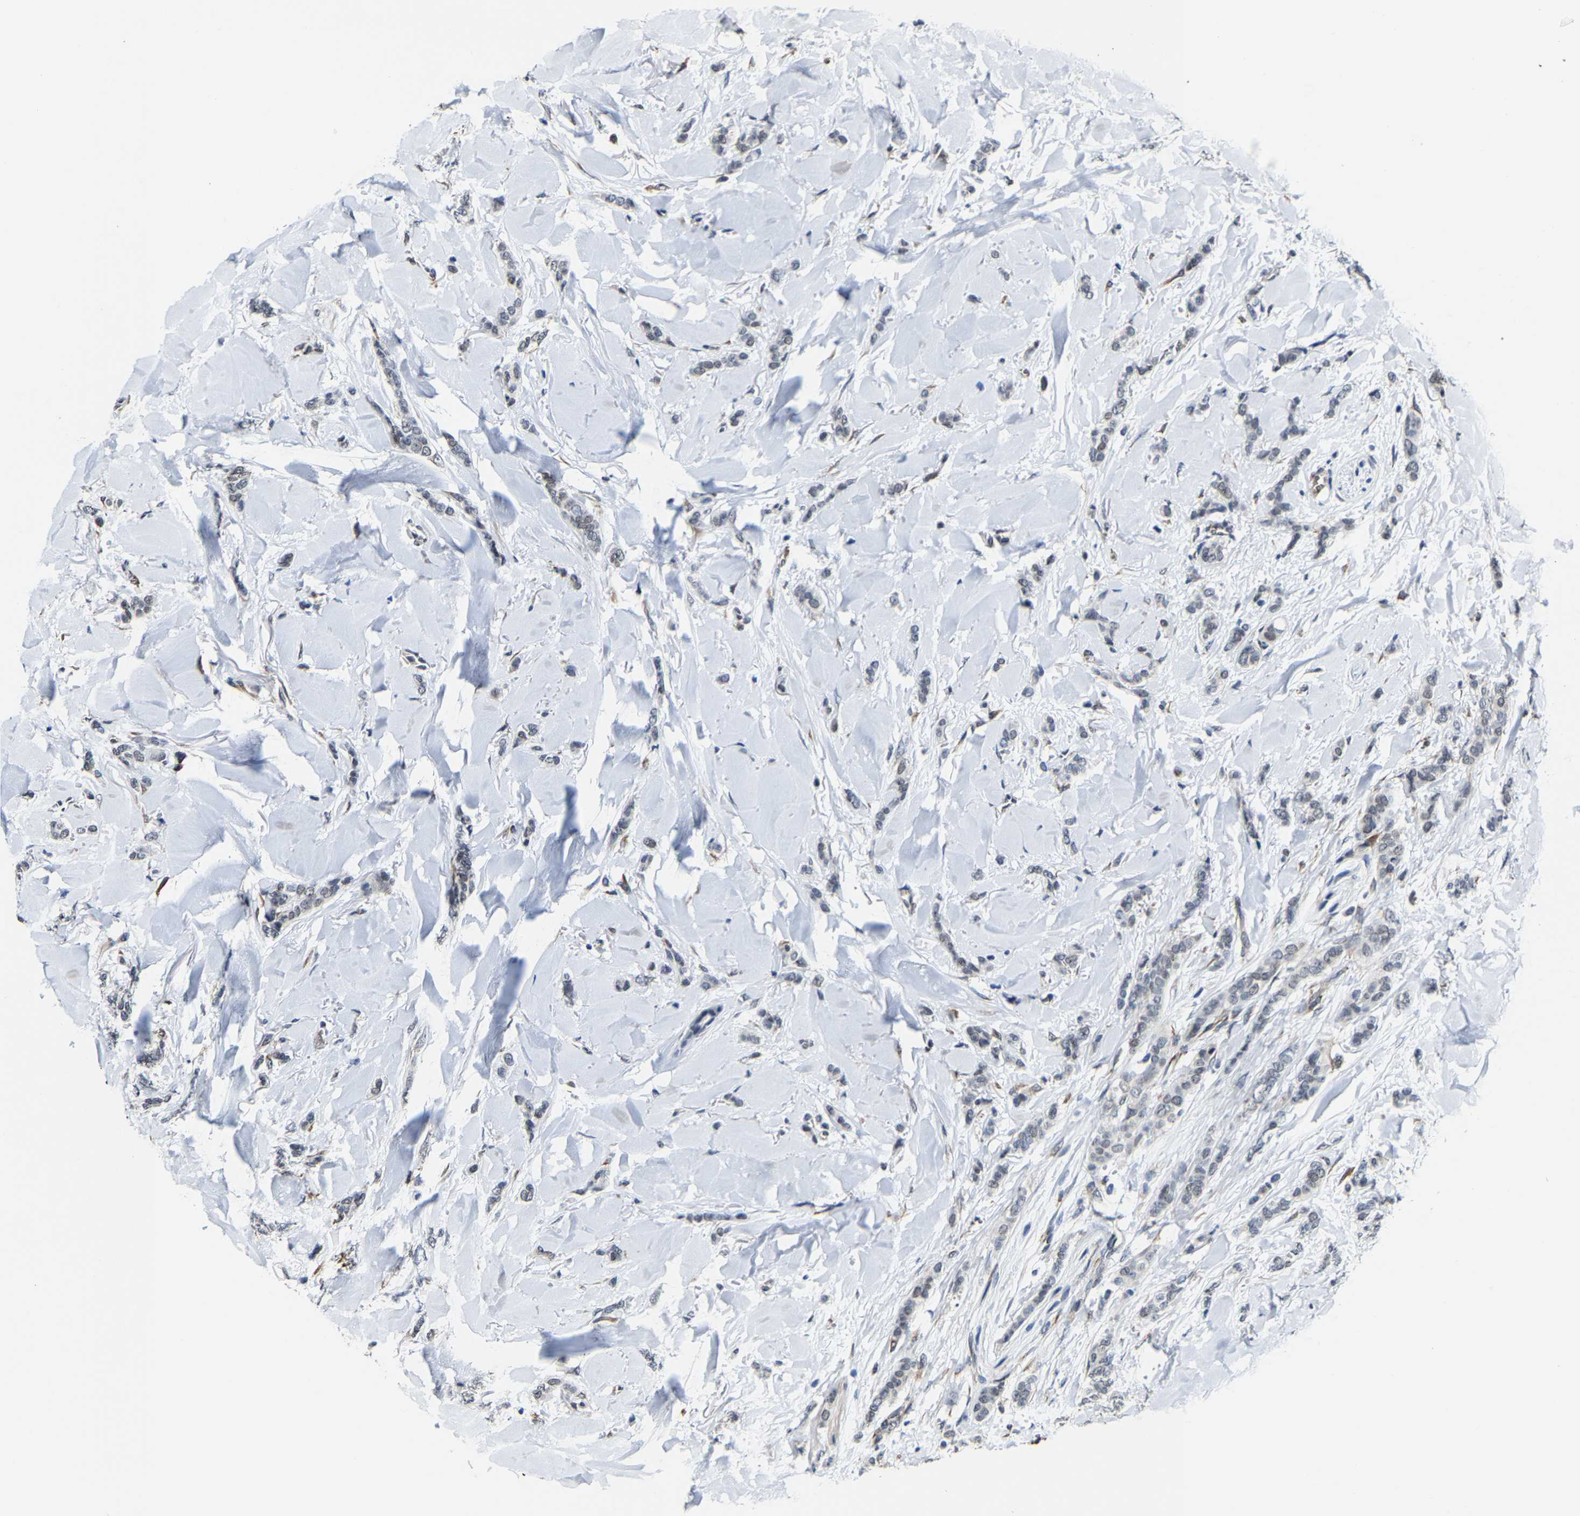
{"staining": {"intensity": "weak", "quantity": "25%-75%", "location": "cytoplasmic/membranous,nuclear"}, "tissue": "breast cancer", "cell_type": "Tumor cells", "image_type": "cancer", "snomed": [{"axis": "morphology", "description": "Lobular carcinoma"}, {"axis": "topography", "description": "Skin"}, {"axis": "topography", "description": "Breast"}], "caption": "Tumor cells exhibit low levels of weak cytoplasmic/membranous and nuclear expression in about 25%-75% of cells in breast lobular carcinoma. Nuclei are stained in blue.", "gene": "METTL1", "patient": {"sex": "female", "age": 46}}